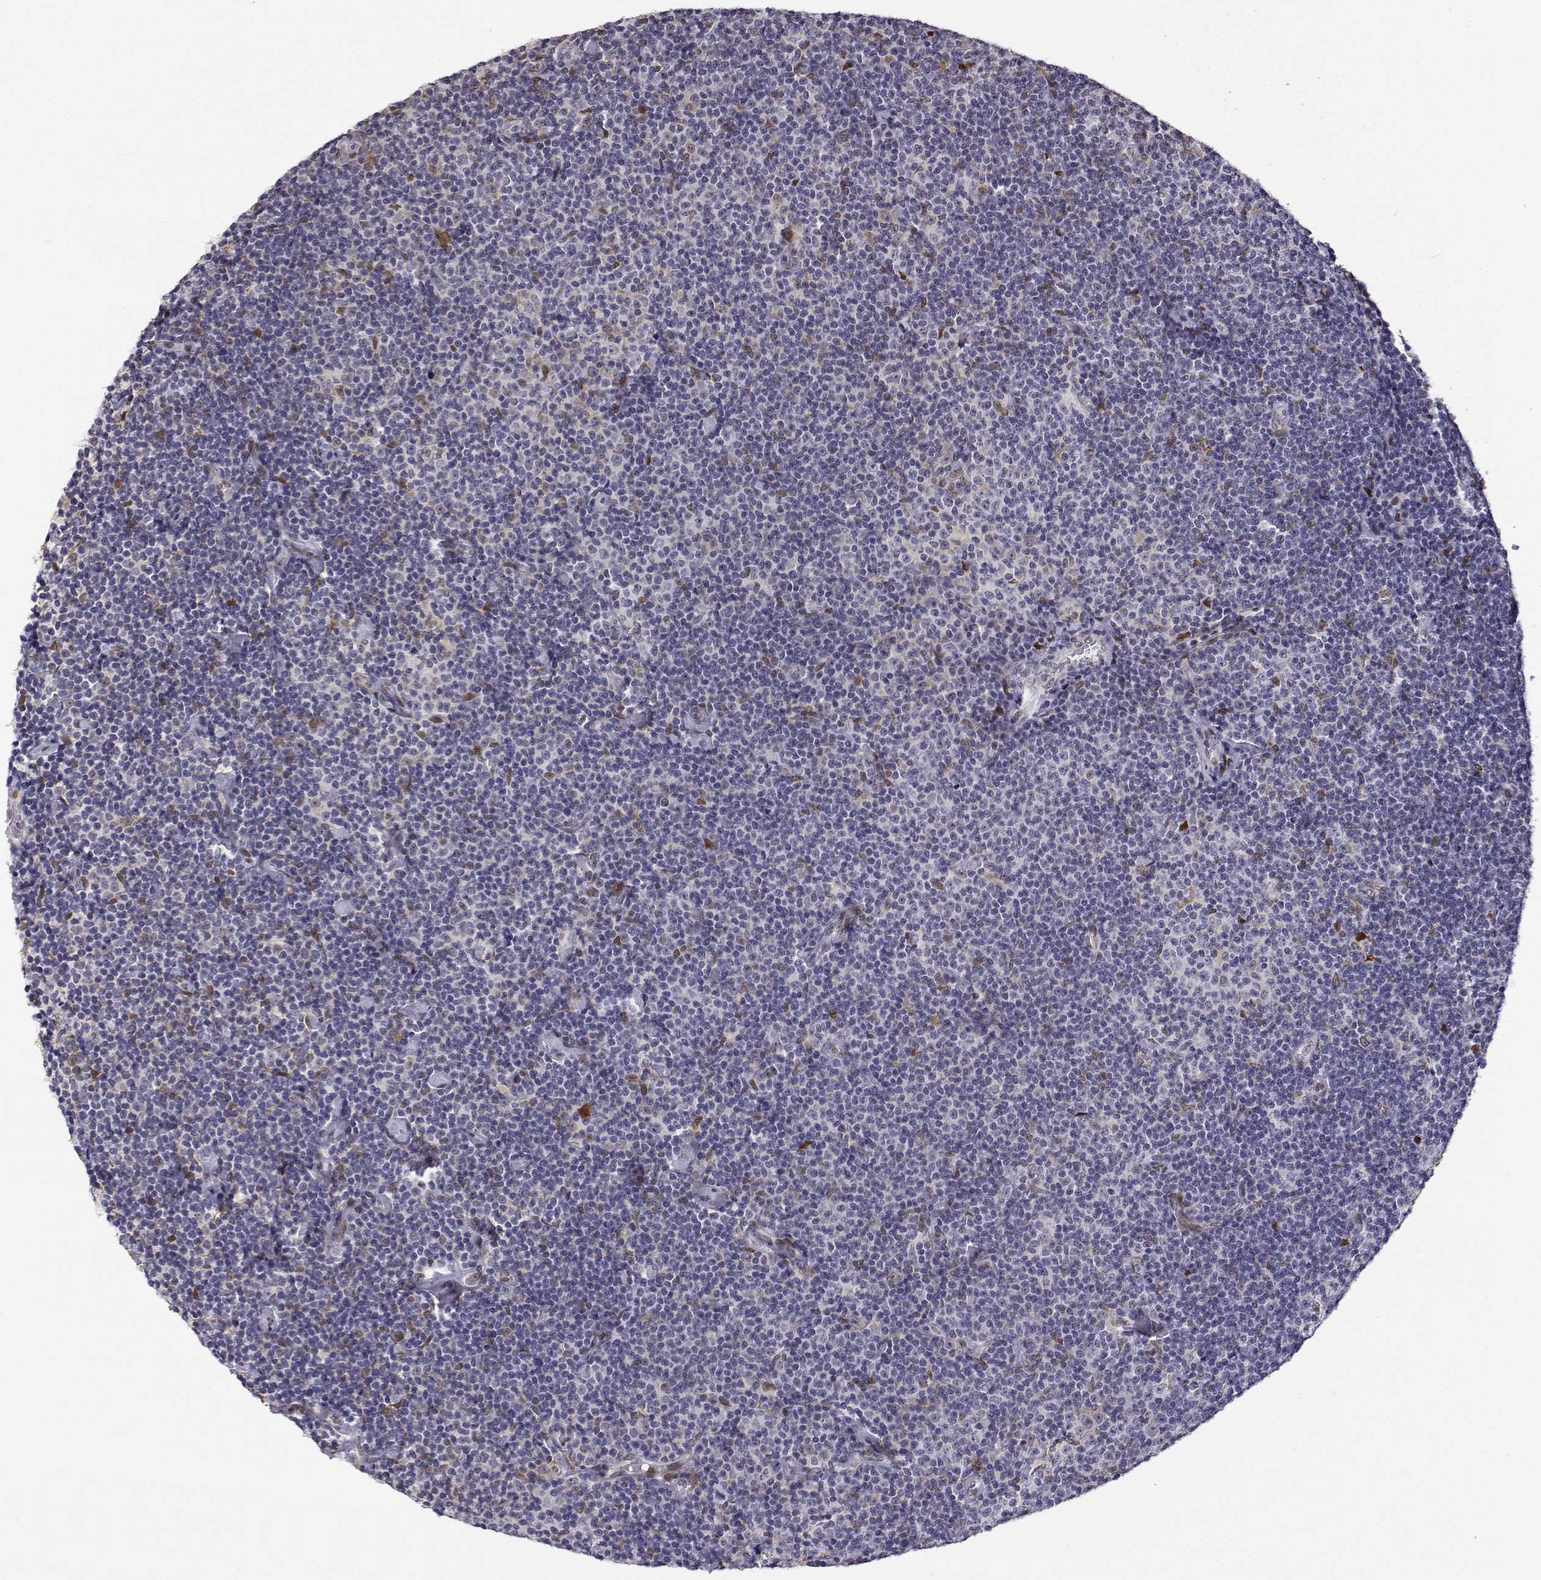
{"staining": {"intensity": "negative", "quantity": "none", "location": "none"}, "tissue": "lymphoma", "cell_type": "Tumor cells", "image_type": "cancer", "snomed": [{"axis": "morphology", "description": "Malignant lymphoma, non-Hodgkin's type, Low grade"}, {"axis": "topography", "description": "Lymph node"}], "caption": "Lymphoma was stained to show a protein in brown. There is no significant staining in tumor cells.", "gene": "PHGDH", "patient": {"sex": "male", "age": 81}}